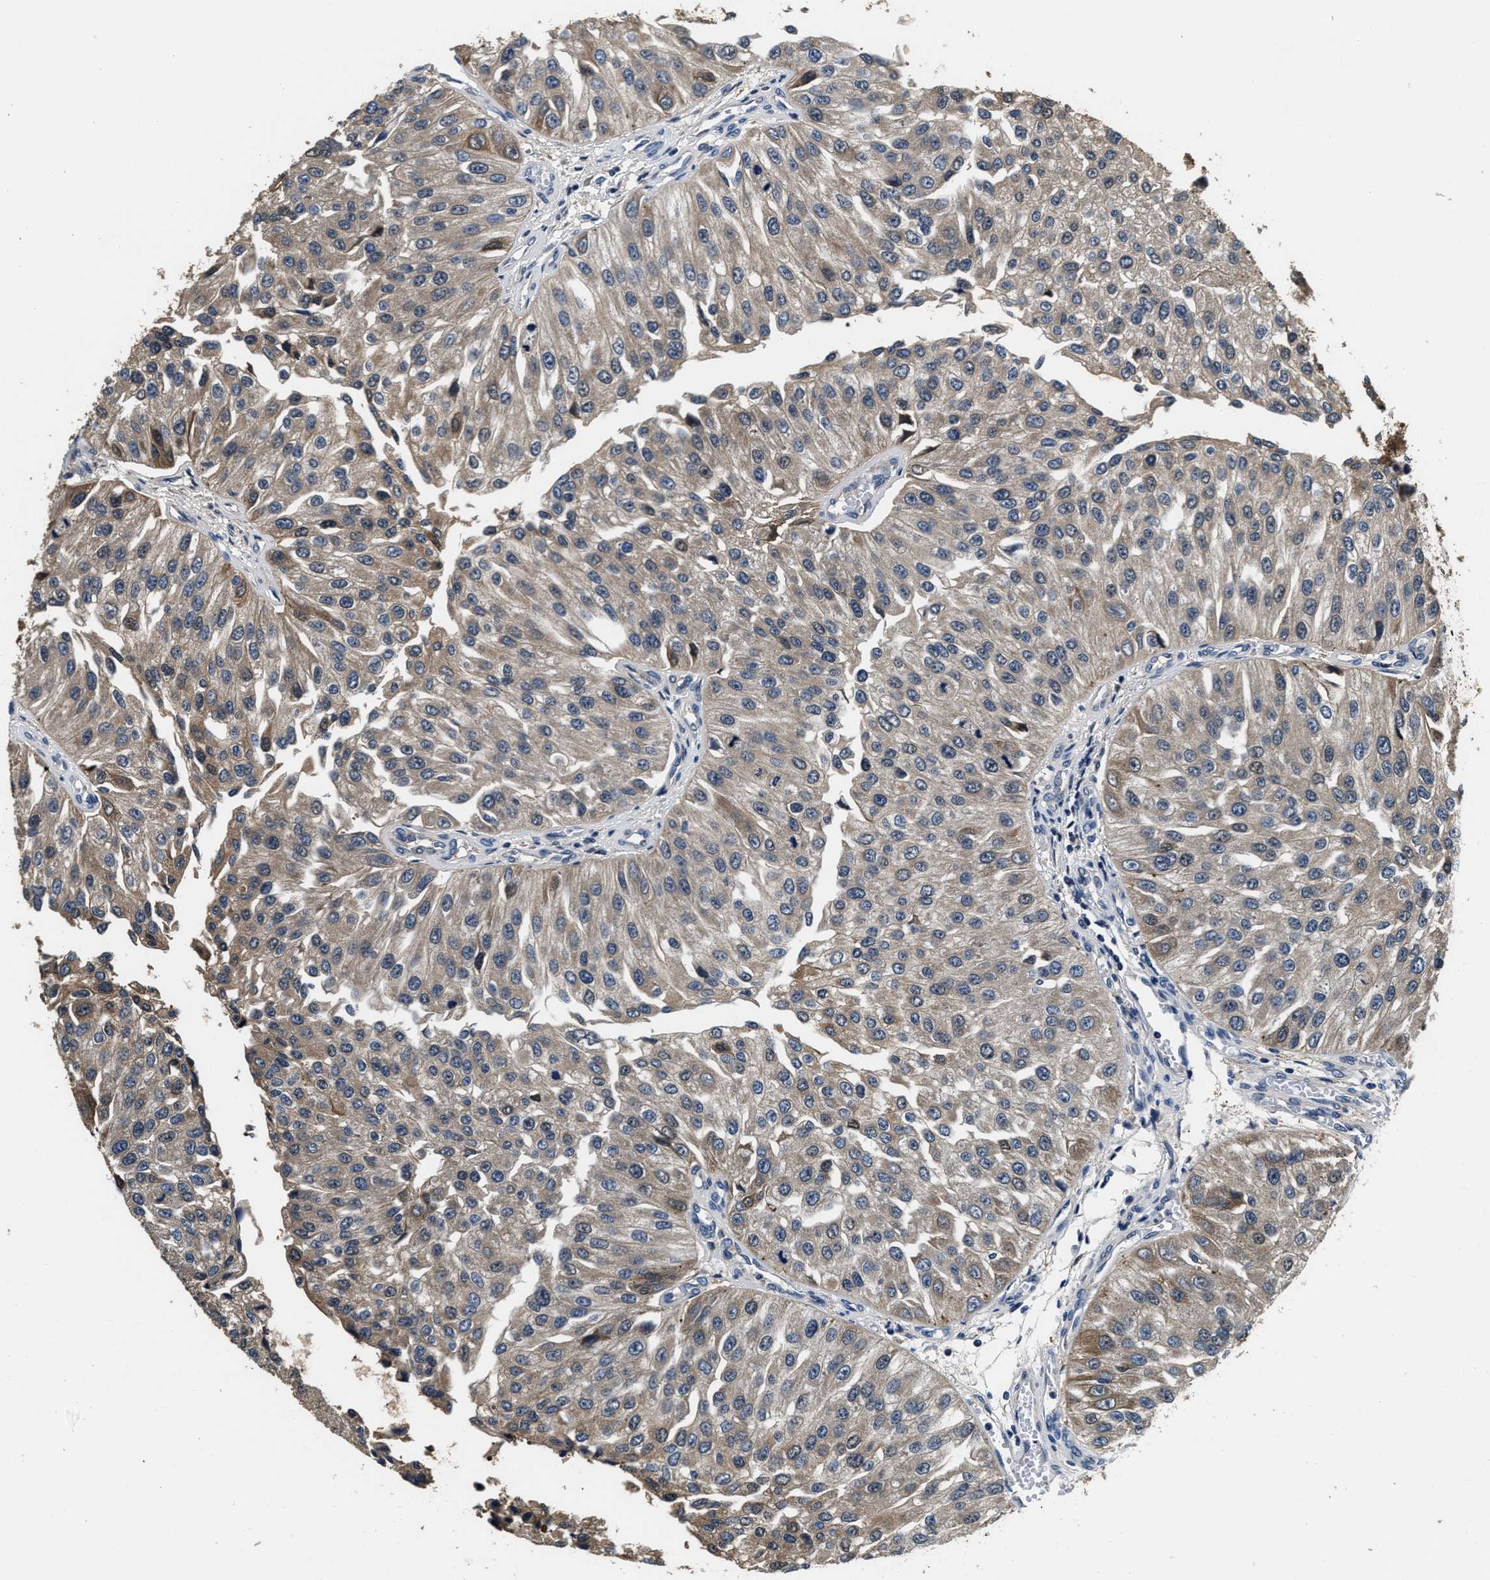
{"staining": {"intensity": "weak", "quantity": ">75%", "location": "cytoplasmic/membranous"}, "tissue": "urothelial cancer", "cell_type": "Tumor cells", "image_type": "cancer", "snomed": [{"axis": "morphology", "description": "Urothelial carcinoma, High grade"}, {"axis": "topography", "description": "Kidney"}, {"axis": "topography", "description": "Urinary bladder"}], "caption": "High-magnification brightfield microscopy of high-grade urothelial carcinoma stained with DAB (3,3'-diaminobenzidine) (brown) and counterstained with hematoxylin (blue). tumor cells exhibit weak cytoplasmic/membranous expression is appreciated in approximately>75% of cells.", "gene": "PHPT1", "patient": {"sex": "male", "age": 77}}